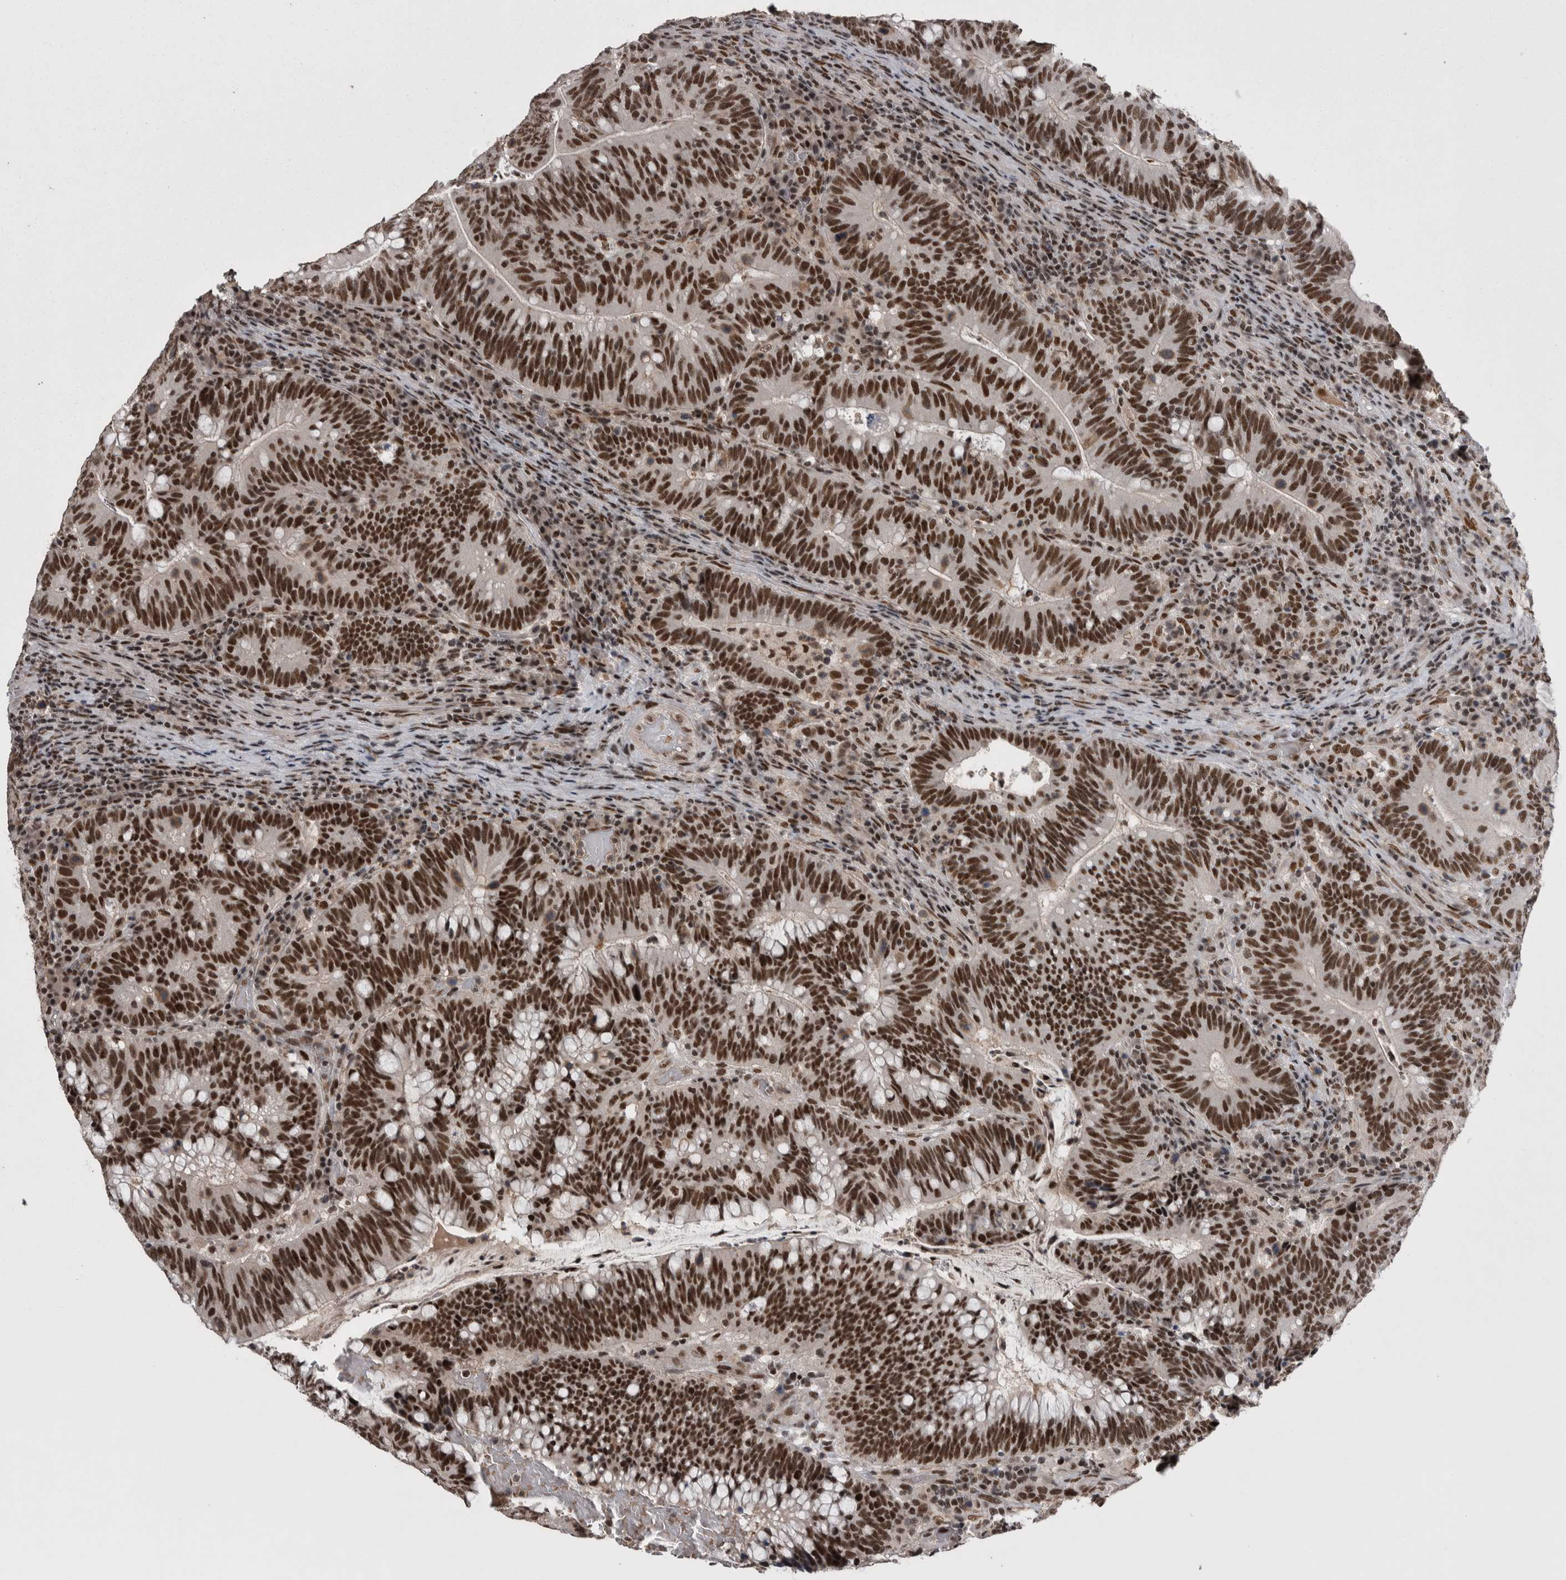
{"staining": {"intensity": "strong", "quantity": ">75%", "location": "nuclear"}, "tissue": "colorectal cancer", "cell_type": "Tumor cells", "image_type": "cancer", "snomed": [{"axis": "morphology", "description": "Adenocarcinoma, NOS"}, {"axis": "topography", "description": "Colon"}], "caption": "Colorectal cancer (adenocarcinoma) stained with DAB (3,3'-diaminobenzidine) immunohistochemistry displays high levels of strong nuclear positivity in about >75% of tumor cells. (DAB (3,3'-diaminobenzidine) = brown stain, brightfield microscopy at high magnification).", "gene": "DMTF1", "patient": {"sex": "female", "age": 66}}